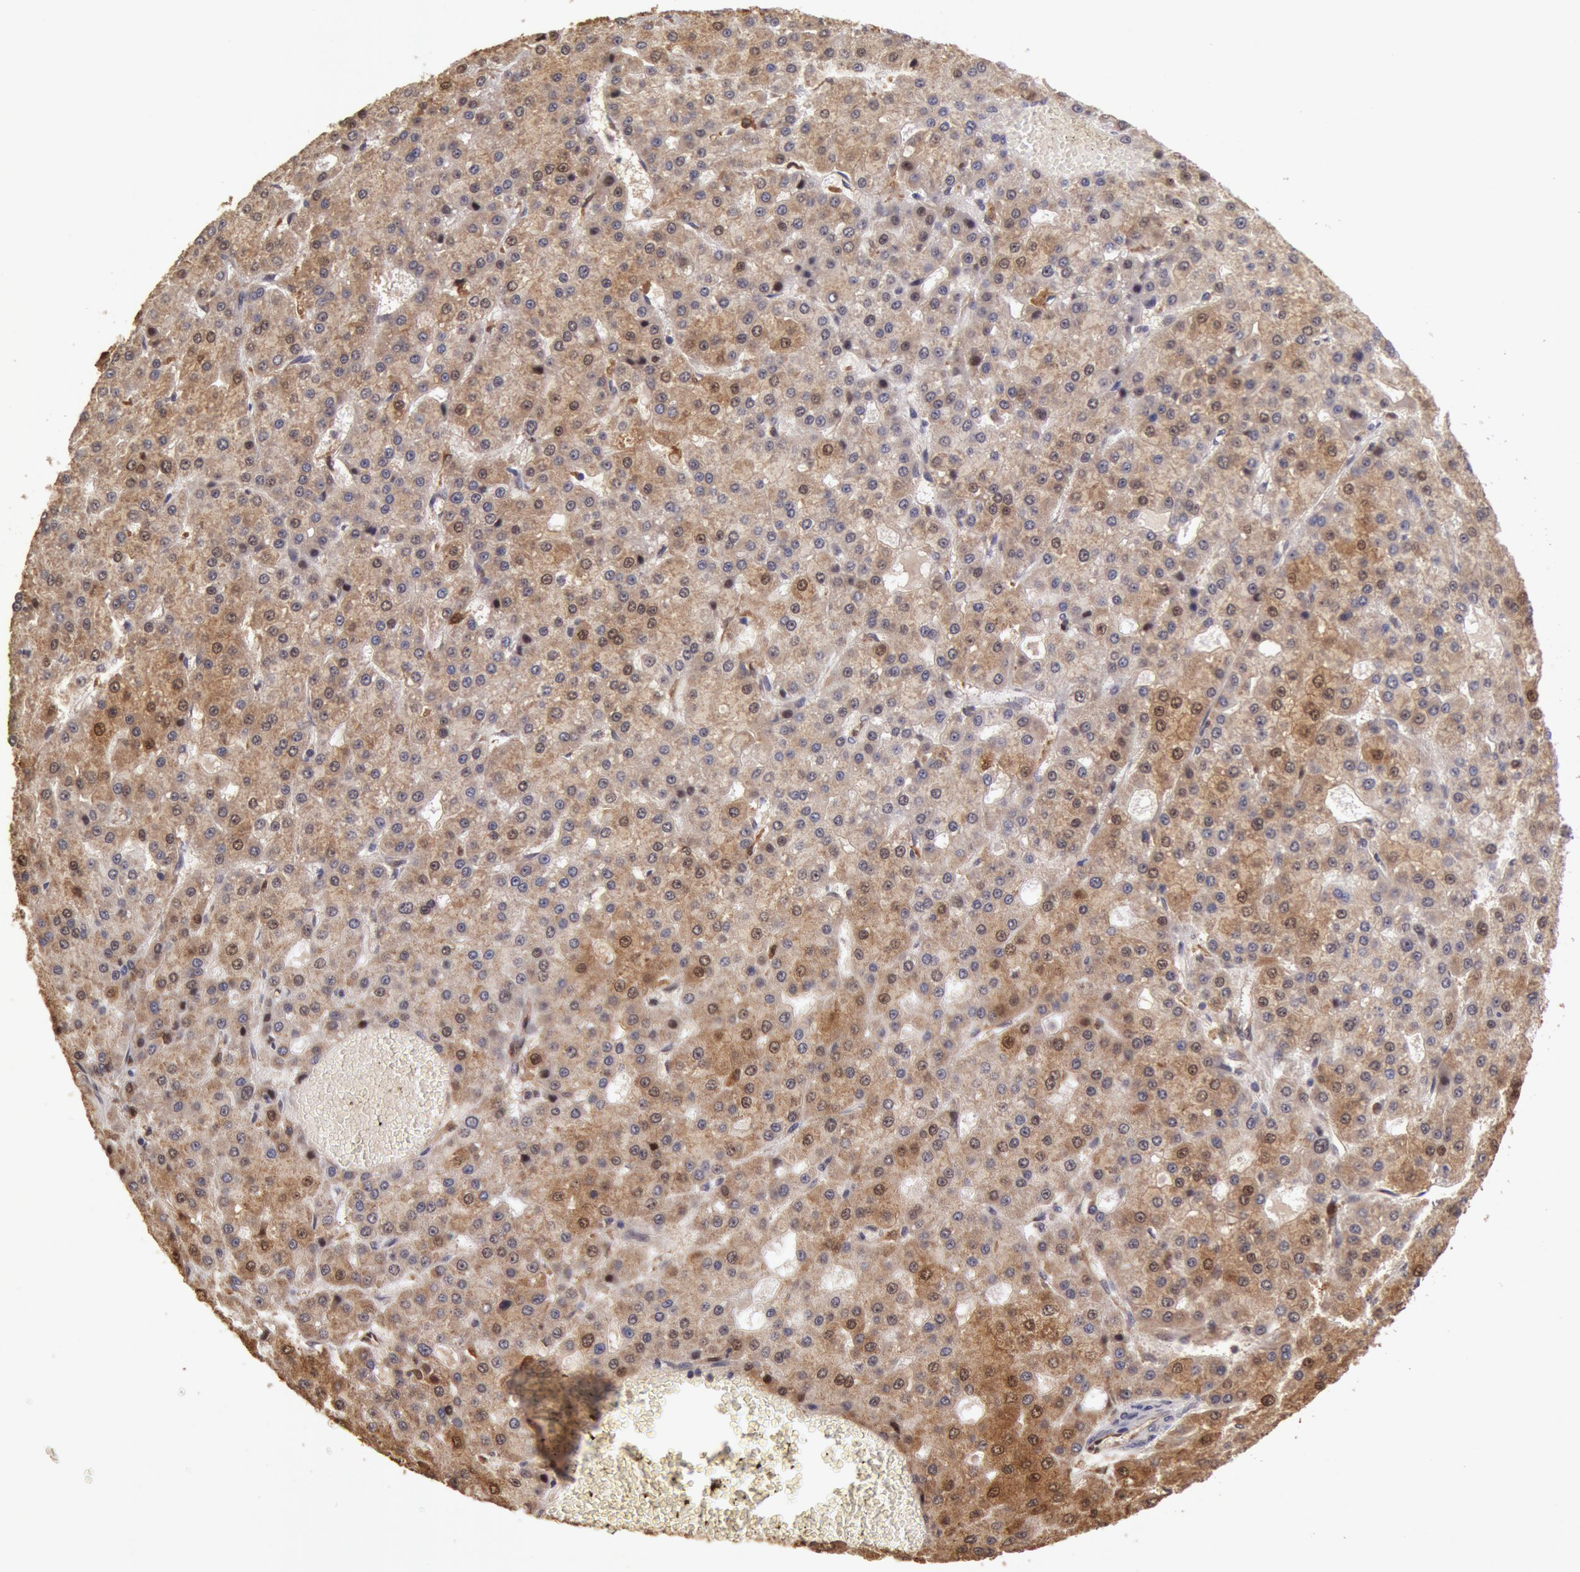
{"staining": {"intensity": "moderate", "quantity": ">75%", "location": "cytoplasmic/membranous,nuclear"}, "tissue": "liver cancer", "cell_type": "Tumor cells", "image_type": "cancer", "snomed": [{"axis": "morphology", "description": "Carcinoma, Hepatocellular, NOS"}, {"axis": "topography", "description": "Liver"}], "caption": "Liver cancer (hepatocellular carcinoma) stained with a brown dye reveals moderate cytoplasmic/membranous and nuclear positive expression in about >75% of tumor cells.", "gene": "COMT", "patient": {"sex": "male", "age": 47}}